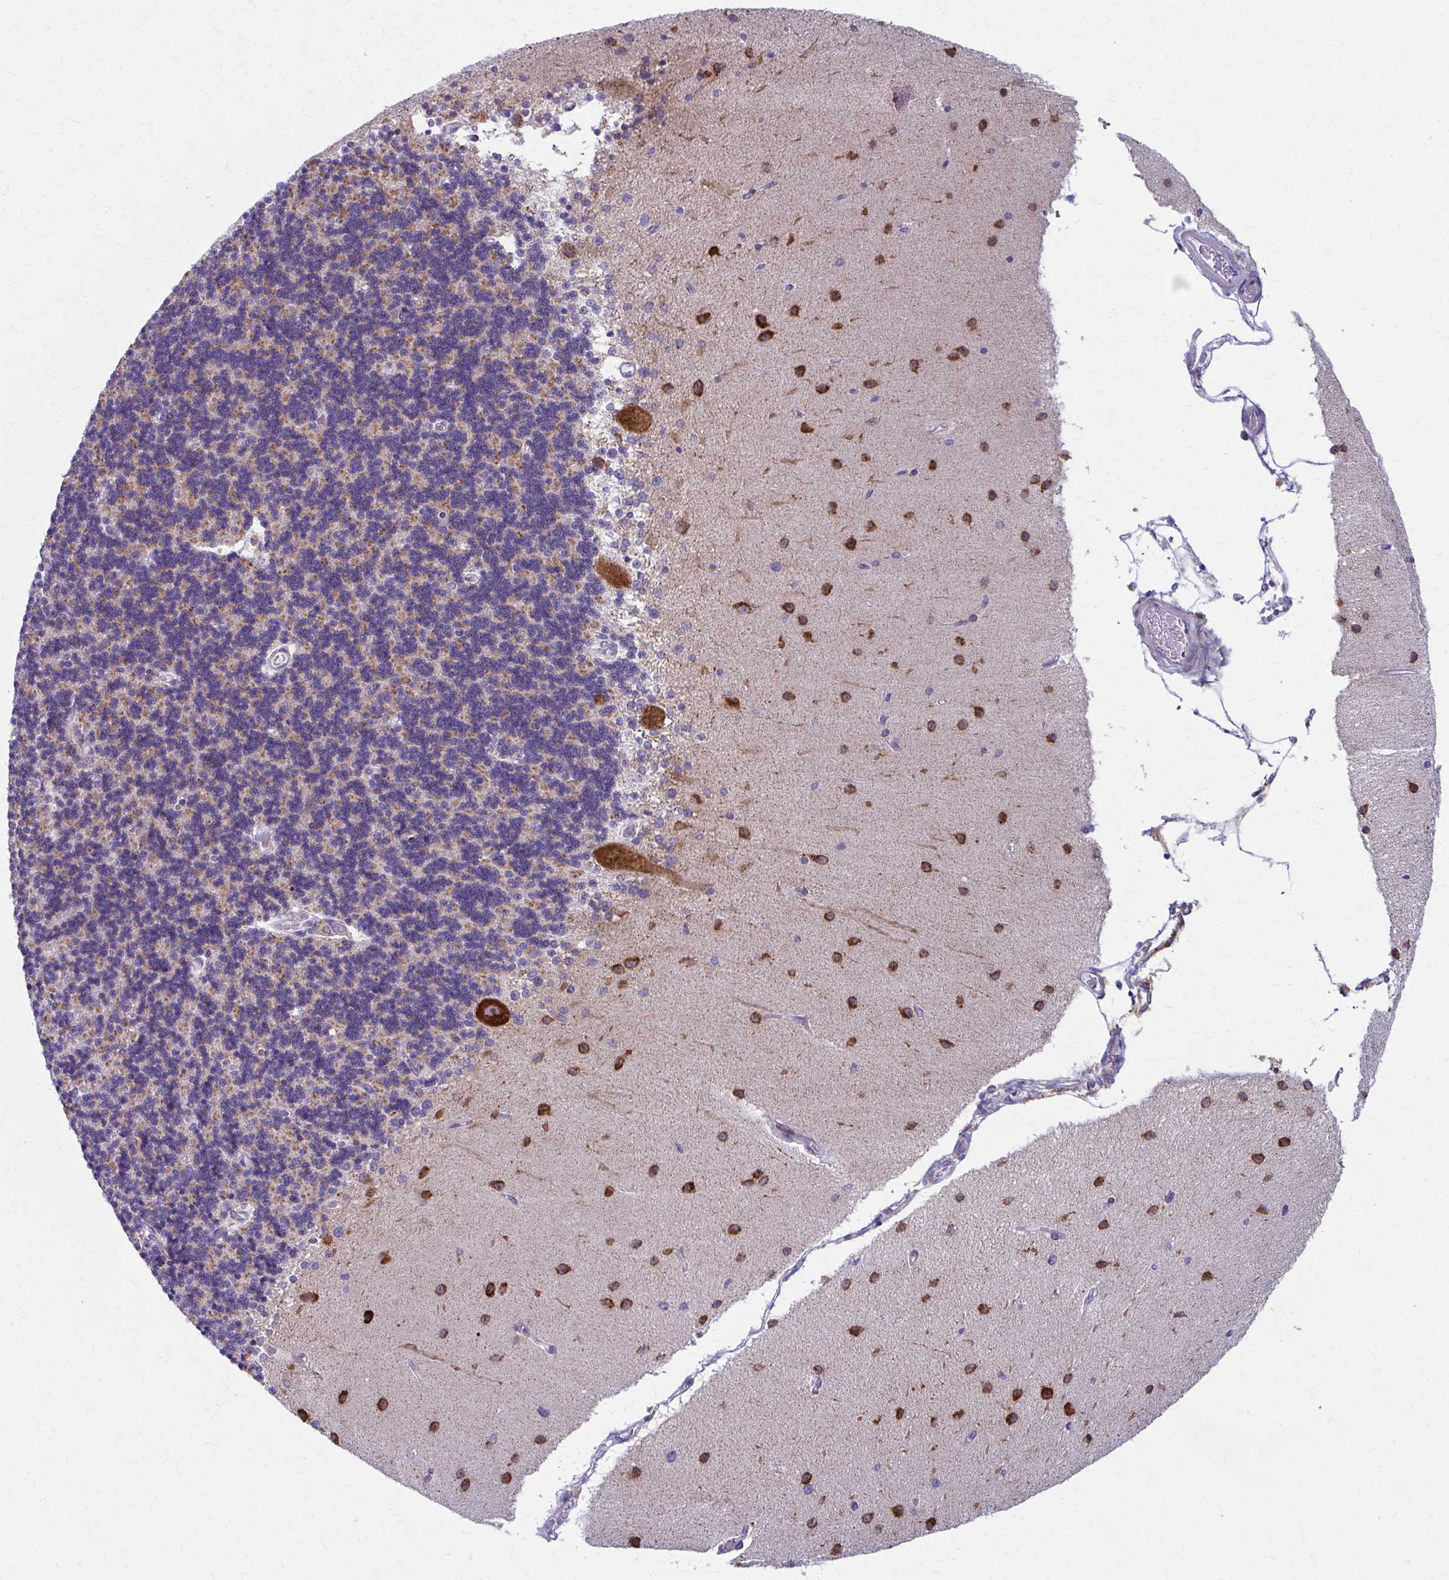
{"staining": {"intensity": "moderate", "quantity": "25%-75%", "location": "cytoplasmic/membranous"}, "tissue": "cerebellum", "cell_type": "Cells in granular layer", "image_type": "normal", "snomed": [{"axis": "morphology", "description": "Normal tissue, NOS"}, {"axis": "topography", "description": "Cerebellum"}], "caption": "Cerebellum stained with DAB IHC reveals medium levels of moderate cytoplasmic/membranous staining in about 25%-75% of cells in granular layer.", "gene": "SPATS2L", "patient": {"sex": "female", "age": 54}}